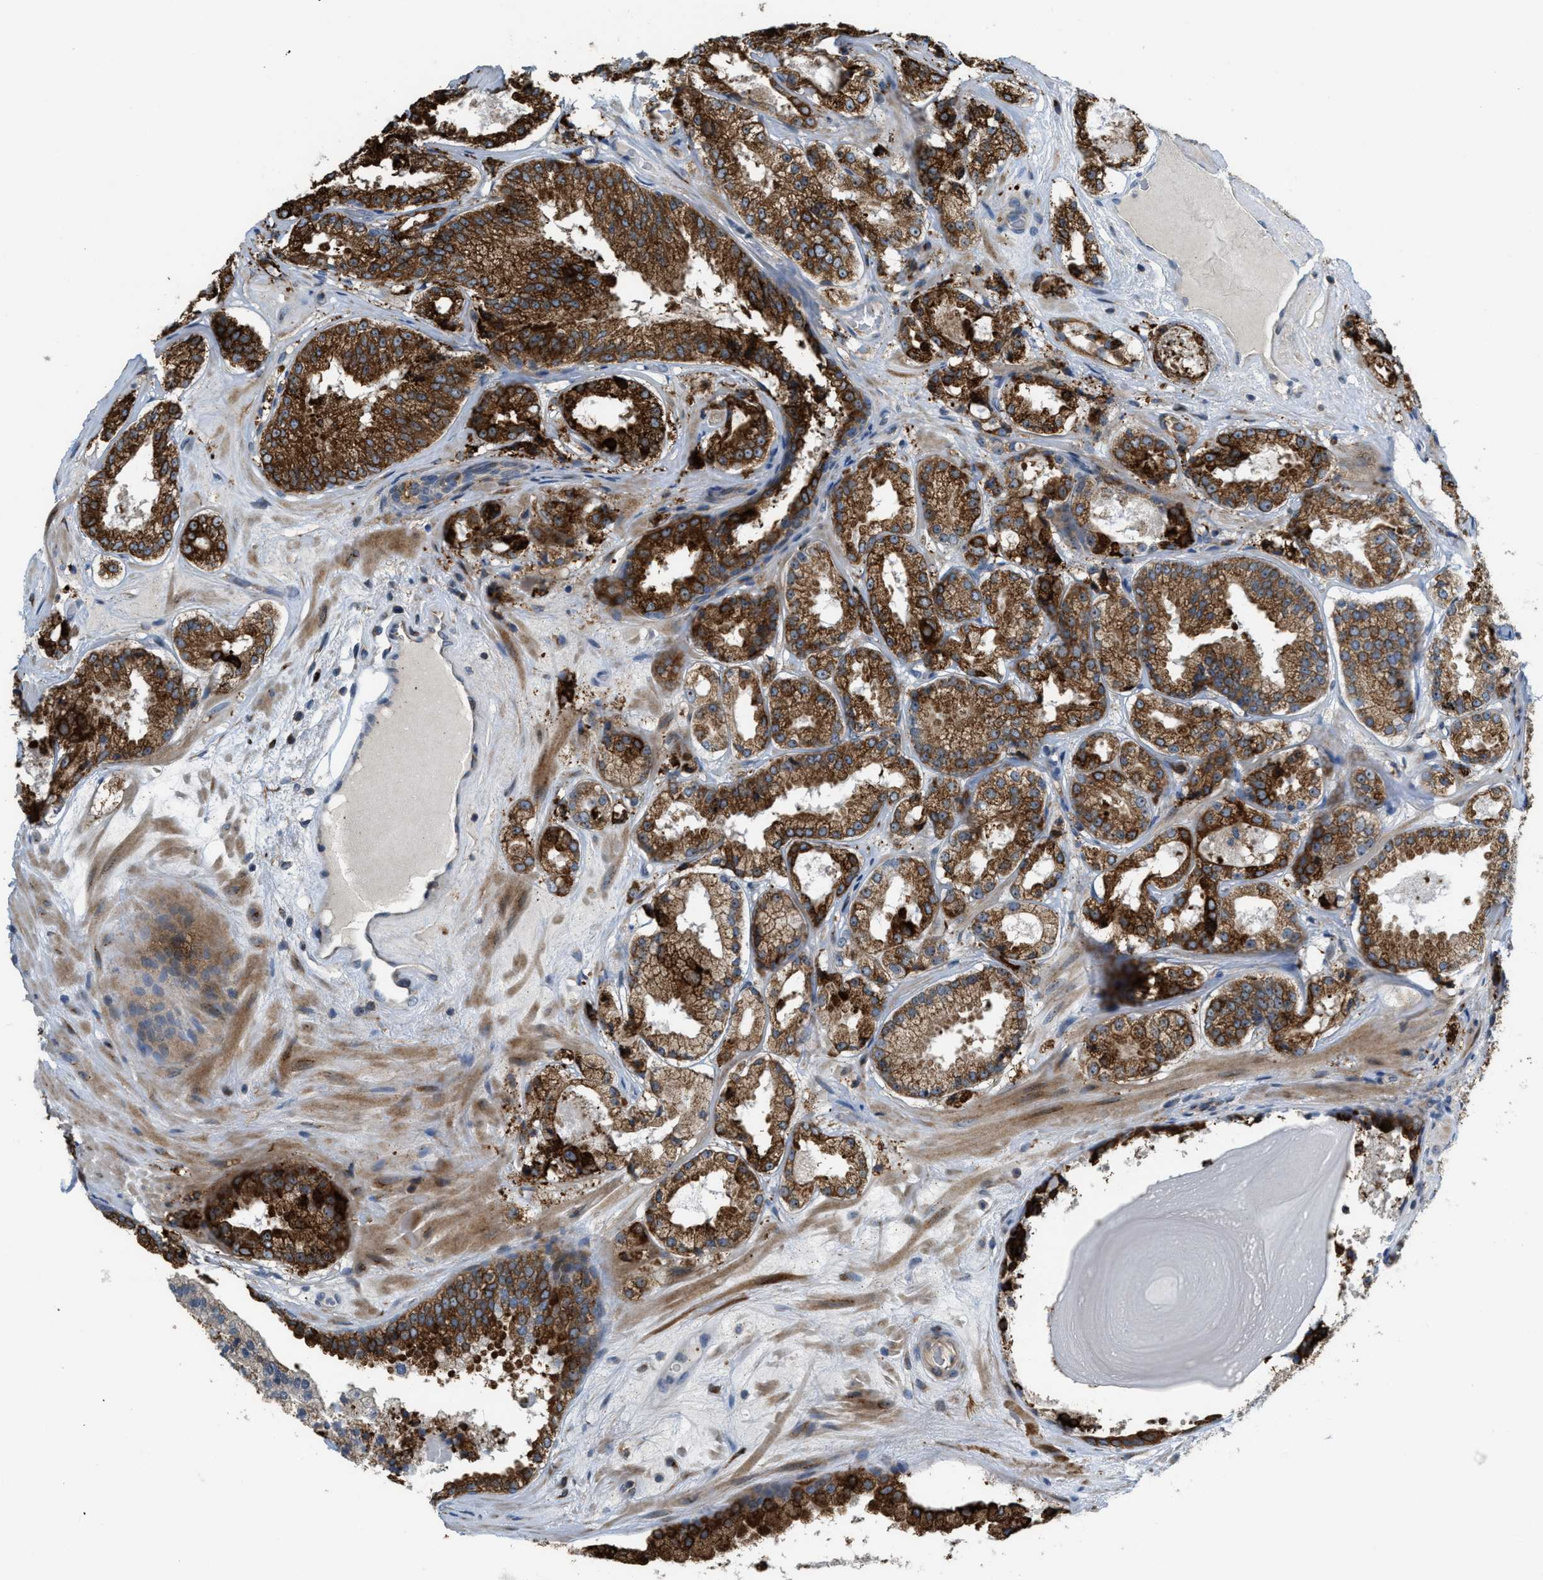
{"staining": {"intensity": "strong", "quantity": ">75%", "location": "cytoplasmic/membranous"}, "tissue": "prostate cancer", "cell_type": "Tumor cells", "image_type": "cancer", "snomed": [{"axis": "morphology", "description": "Adenocarcinoma, High grade"}, {"axis": "topography", "description": "Prostate"}], "caption": "Brown immunohistochemical staining in human high-grade adenocarcinoma (prostate) demonstrates strong cytoplasmic/membranous staining in about >75% of tumor cells. (Stains: DAB (3,3'-diaminobenzidine) in brown, nuclei in blue, Microscopy: brightfield microscopy at high magnification).", "gene": "DIPK1A", "patient": {"sex": "male", "age": 65}}